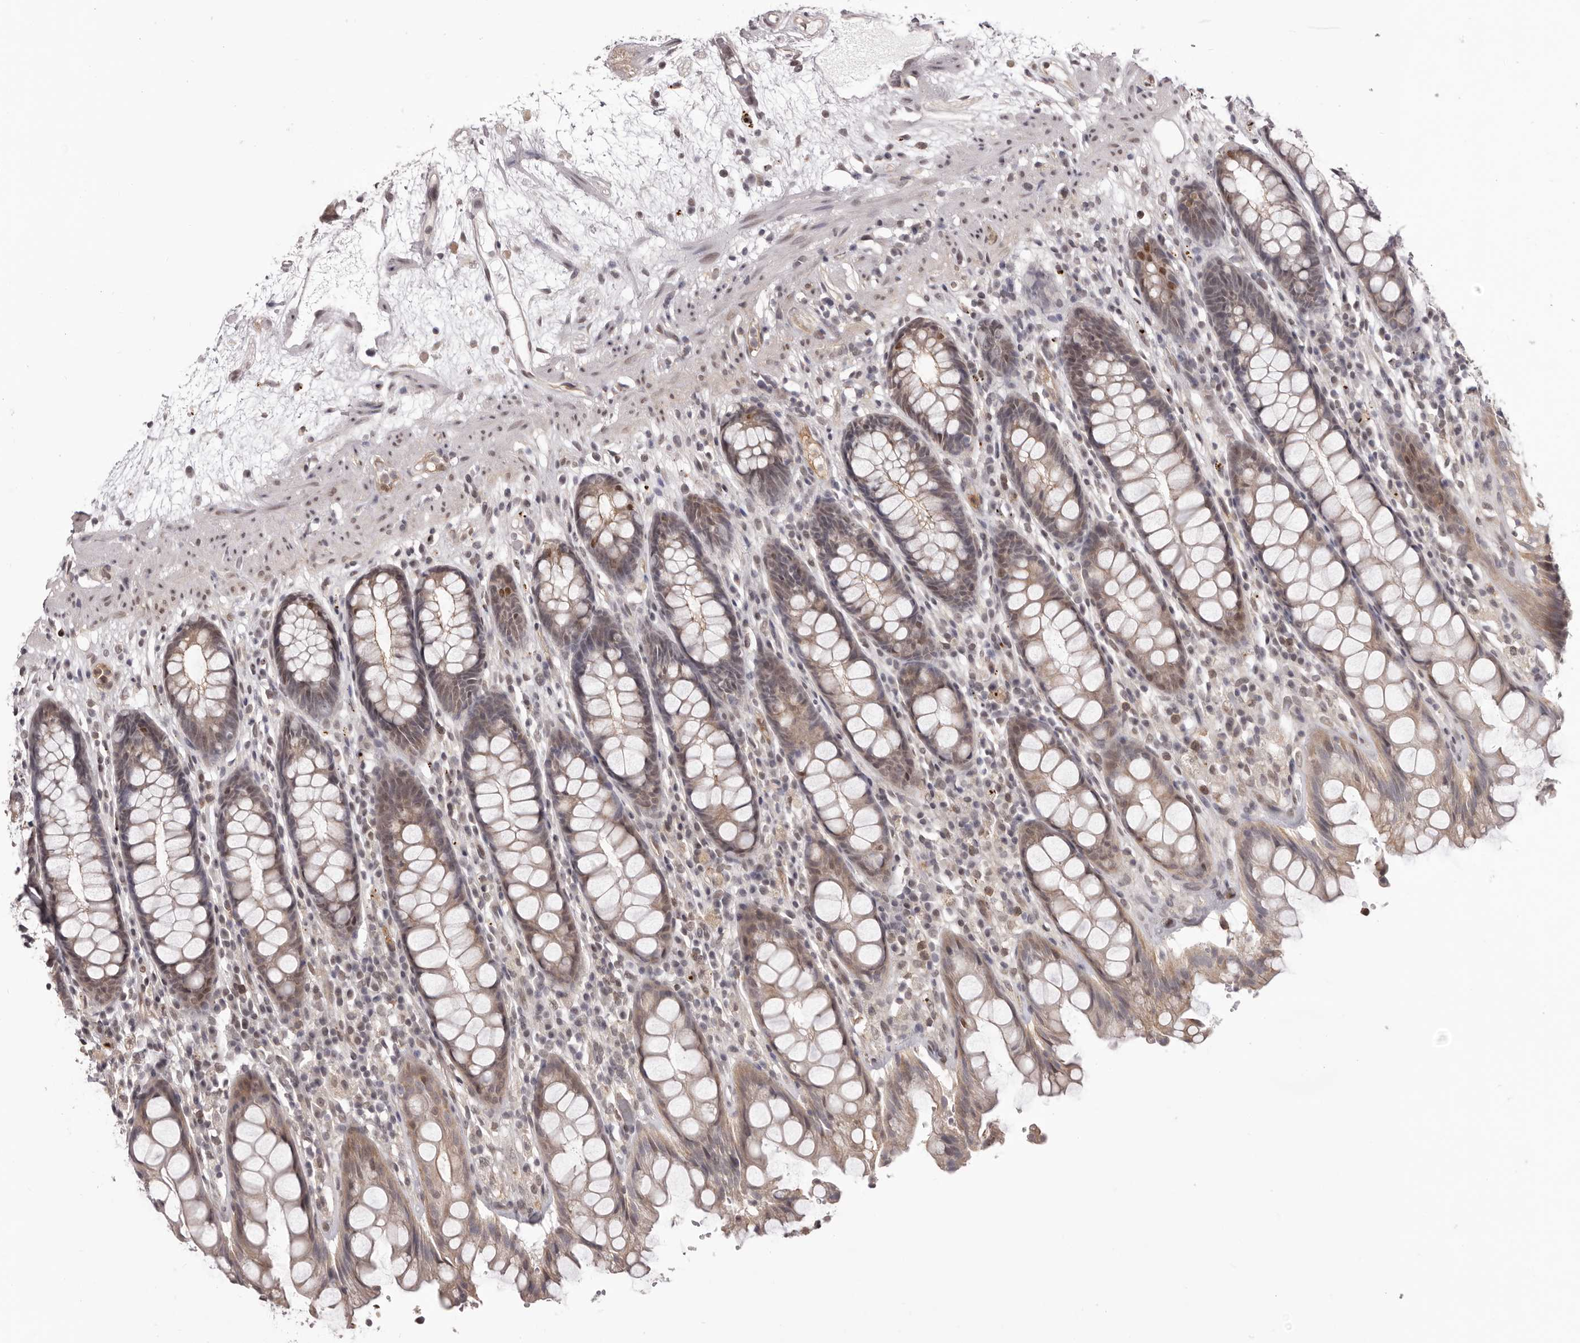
{"staining": {"intensity": "weak", "quantity": ">75%", "location": "cytoplasmic/membranous"}, "tissue": "rectum", "cell_type": "Glandular cells", "image_type": "normal", "snomed": [{"axis": "morphology", "description": "Normal tissue, NOS"}, {"axis": "topography", "description": "Rectum"}], "caption": "Immunohistochemistry (DAB (3,3'-diaminobenzidine)) staining of benign human rectum displays weak cytoplasmic/membranous protein expression in about >75% of glandular cells.", "gene": "RNF2", "patient": {"sex": "male", "age": 64}}